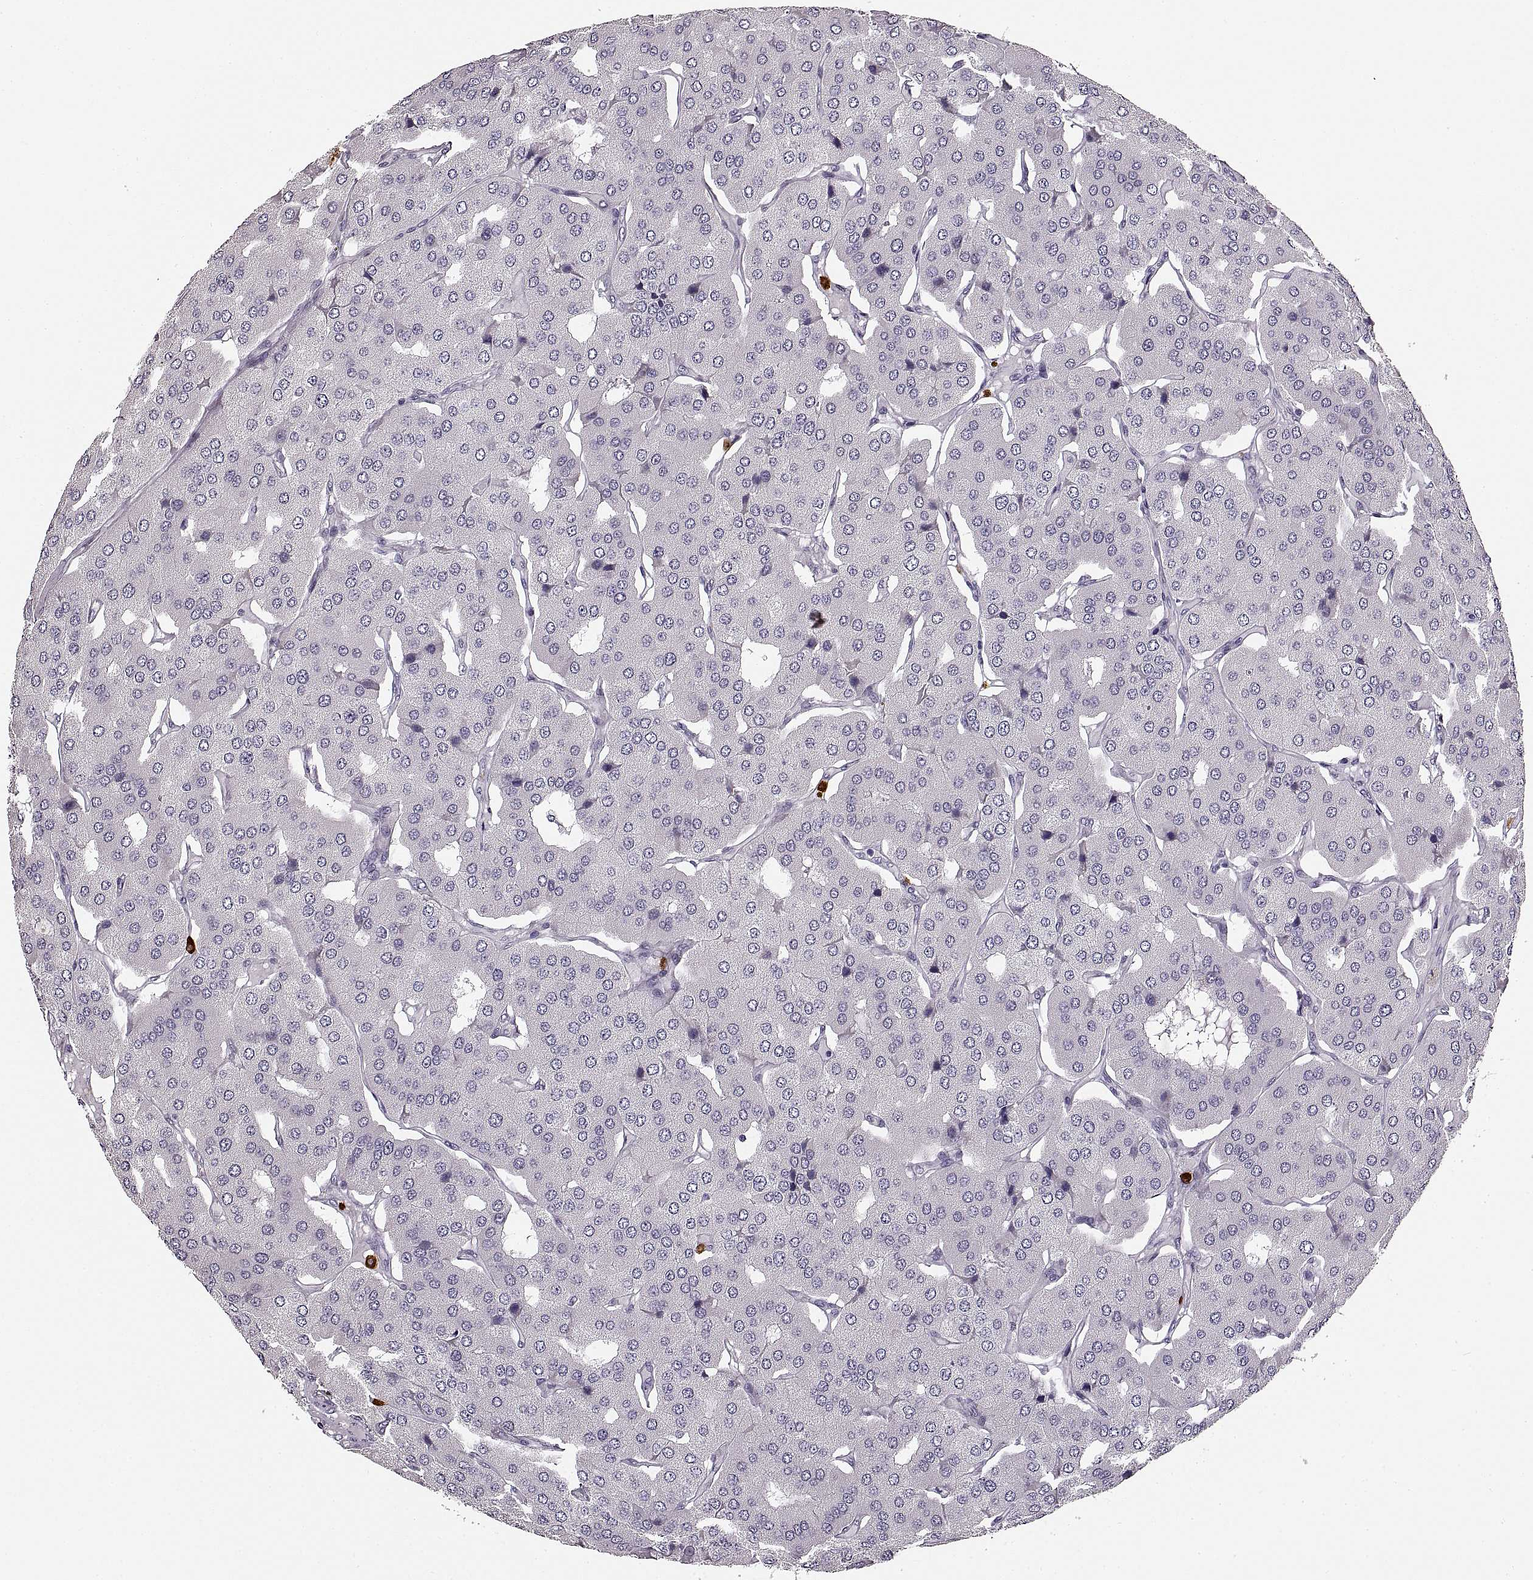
{"staining": {"intensity": "negative", "quantity": "none", "location": "none"}, "tissue": "parathyroid gland", "cell_type": "Glandular cells", "image_type": "normal", "snomed": [{"axis": "morphology", "description": "Normal tissue, NOS"}, {"axis": "morphology", "description": "Adenoma, NOS"}, {"axis": "topography", "description": "Parathyroid gland"}], "caption": "IHC image of normal parathyroid gland stained for a protein (brown), which demonstrates no staining in glandular cells.", "gene": "CNTN1", "patient": {"sex": "female", "age": 86}}